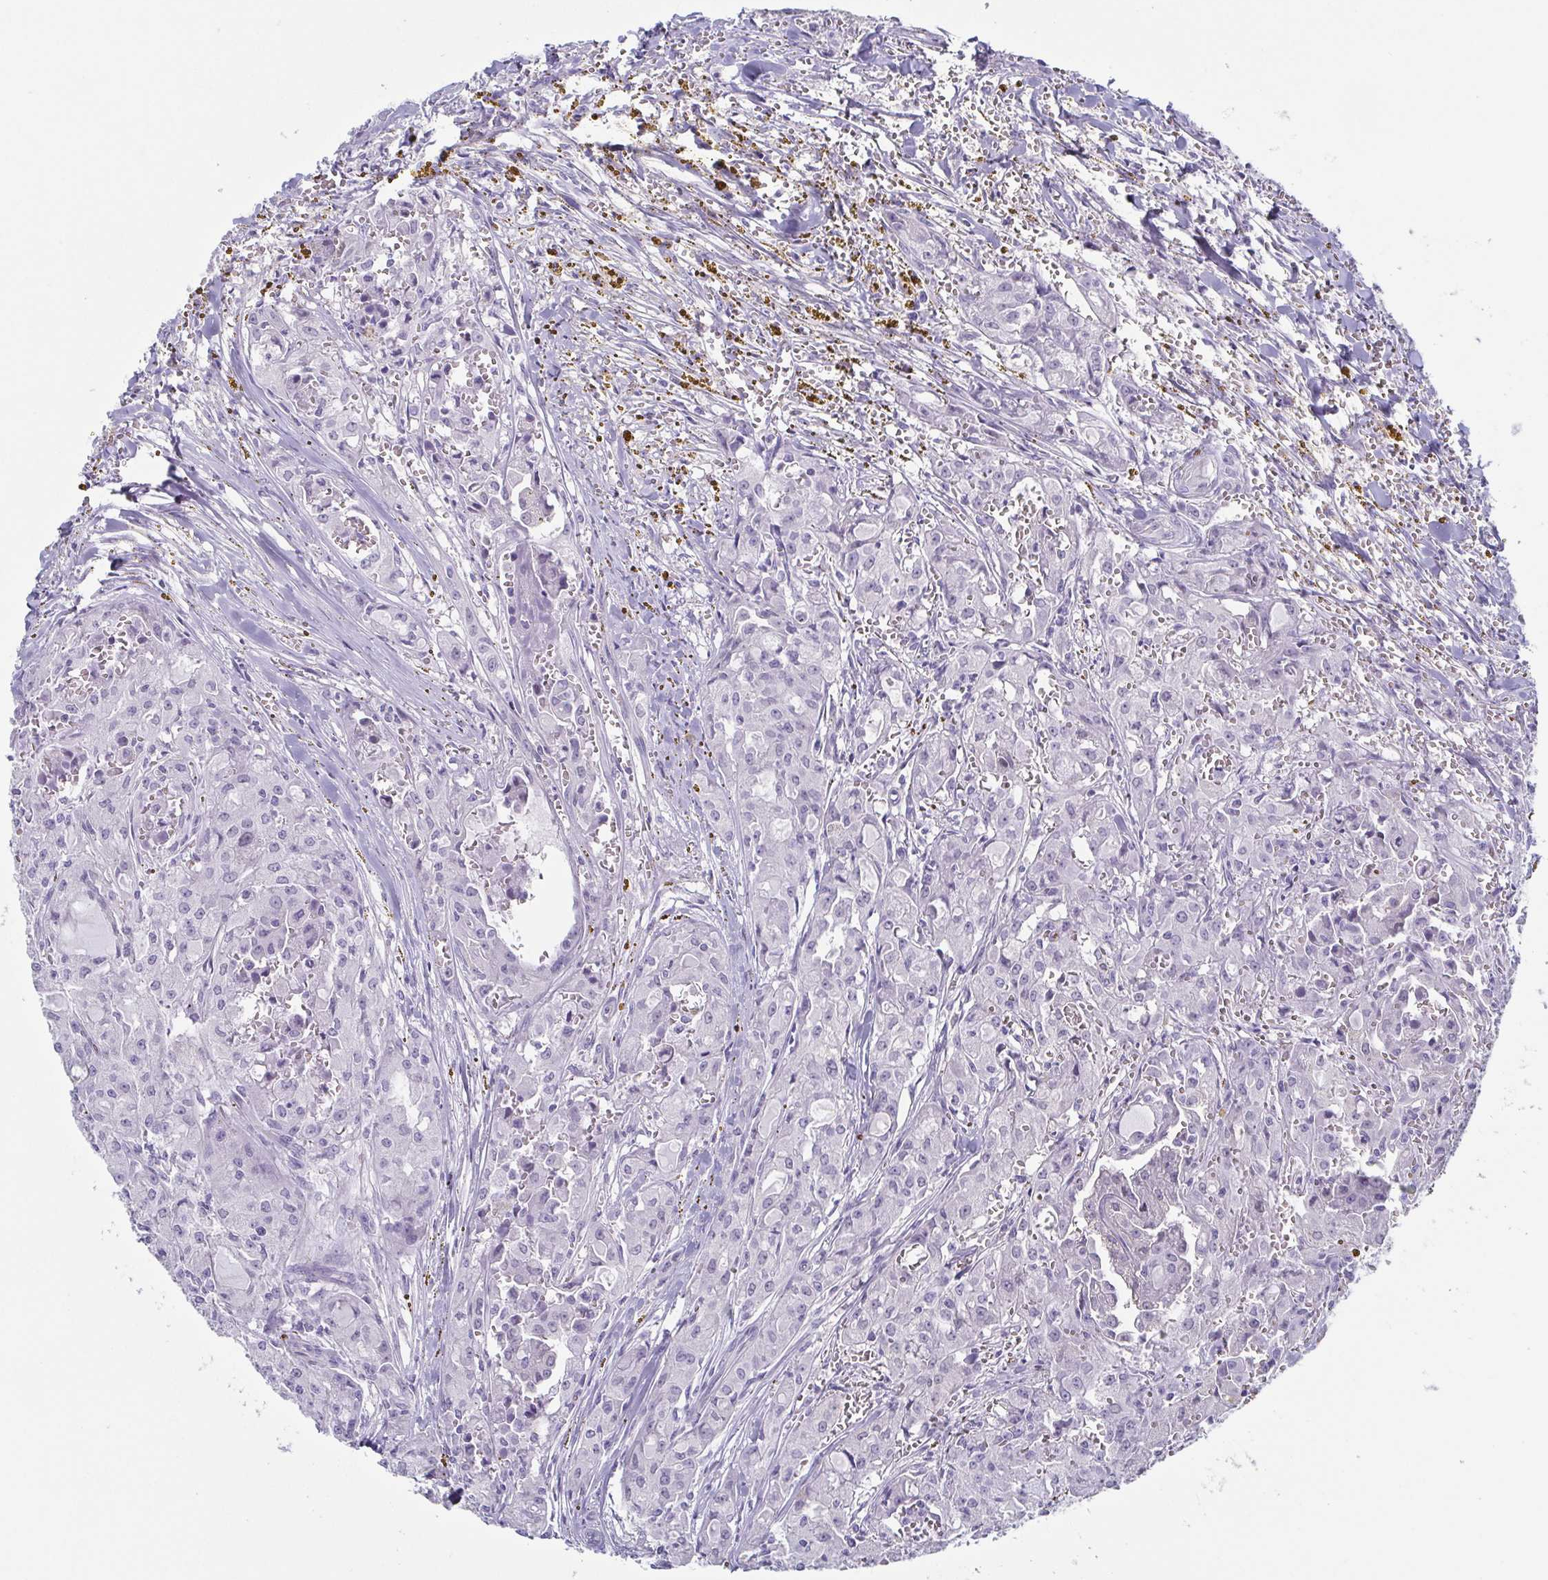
{"staining": {"intensity": "negative", "quantity": "none", "location": "none"}, "tissue": "head and neck cancer", "cell_type": "Tumor cells", "image_type": "cancer", "snomed": [{"axis": "morphology", "description": "Adenocarcinoma, NOS"}, {"axis": "topography", "description": "Head-Neck"}], "caption": "IHC of adenocarcinoma (head and neck) reveals no positivity in tumor cells. (DAB (3,3'-diaminobenzidine) immunohistochemistry (IHC), high magnification).", "gene": "DYNC1I1", "patient": {"sex": "male", "age": 64}}